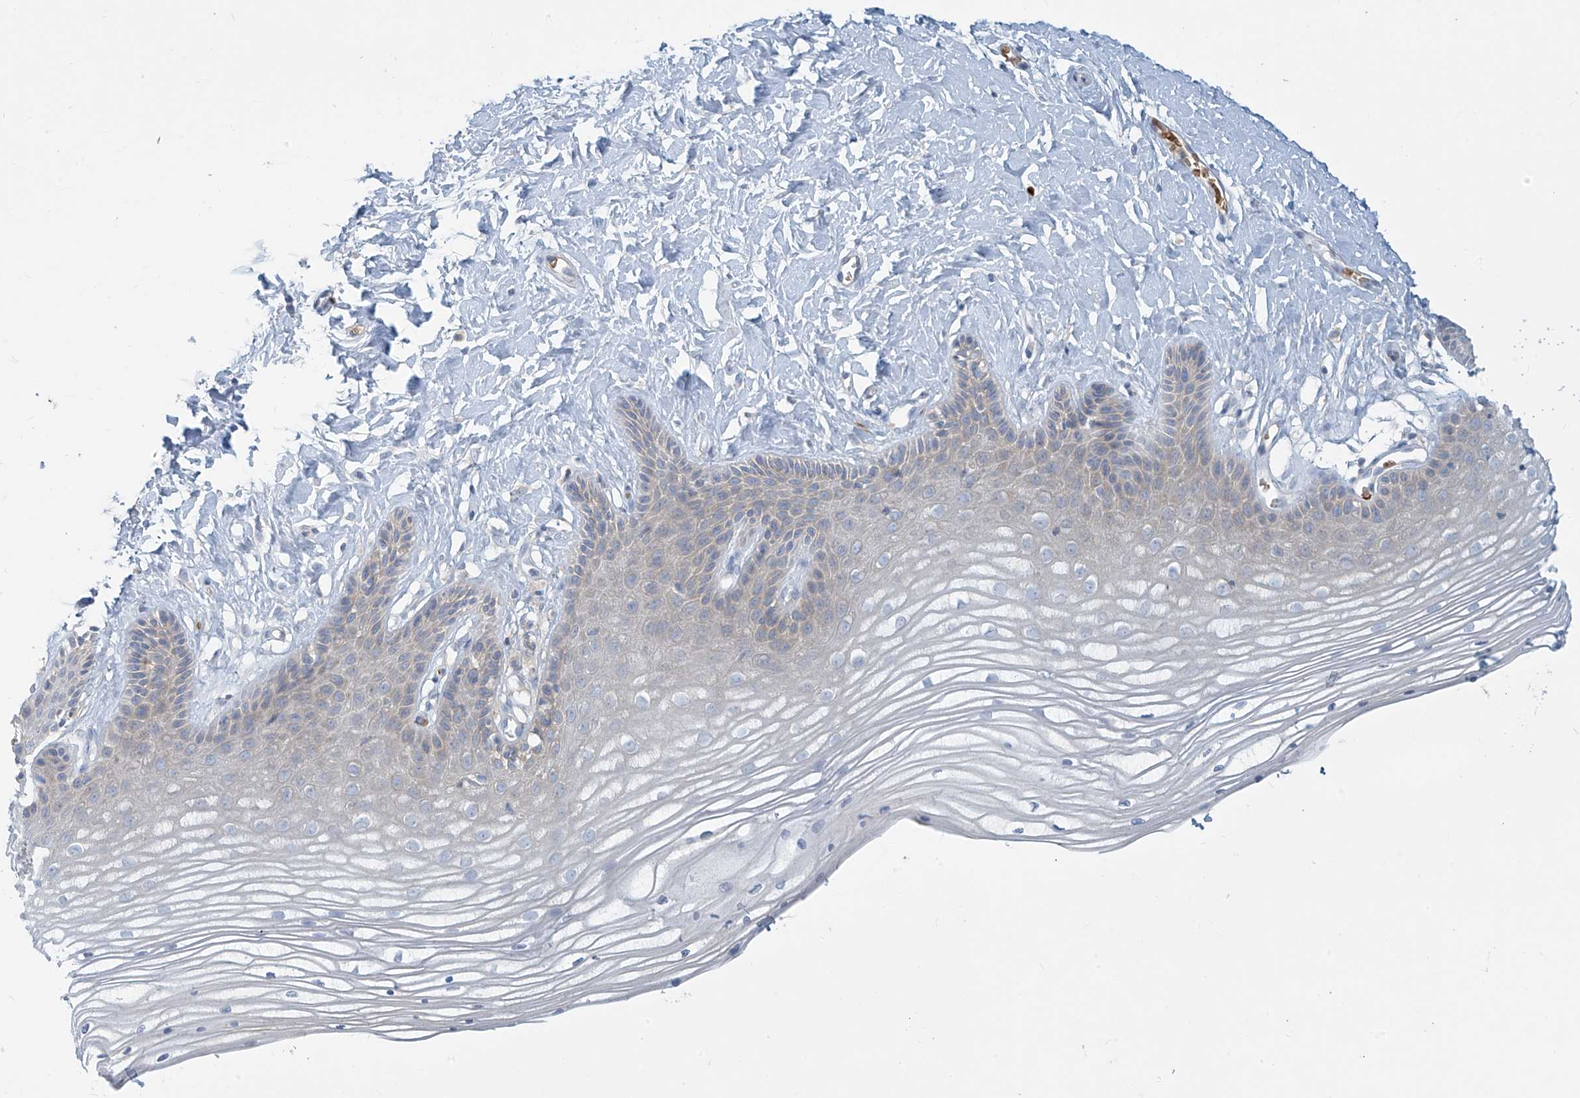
{"staining": {"intensity": "weak", "quantity": "<25%", "location": "cytoplasmic/membranous"}, "tissue": "vagina", "cell_type": "Squamous epithelial cells", "image_type": "normal", "snomed": [{"axis": "morphology", "description": "Normal tissue, NOS"}, {"axis": "topography", "description": "Vagina"}, {"axis": "topography", "description": "Cervix"}], "caption": "Squamous epithelial cells show no significant protein staining in unremarkable vagina. (IHC, brightfield microscopy, high magnification).", "gene": "DGKQ", "patient": {"sex": "female", "age": 40}}